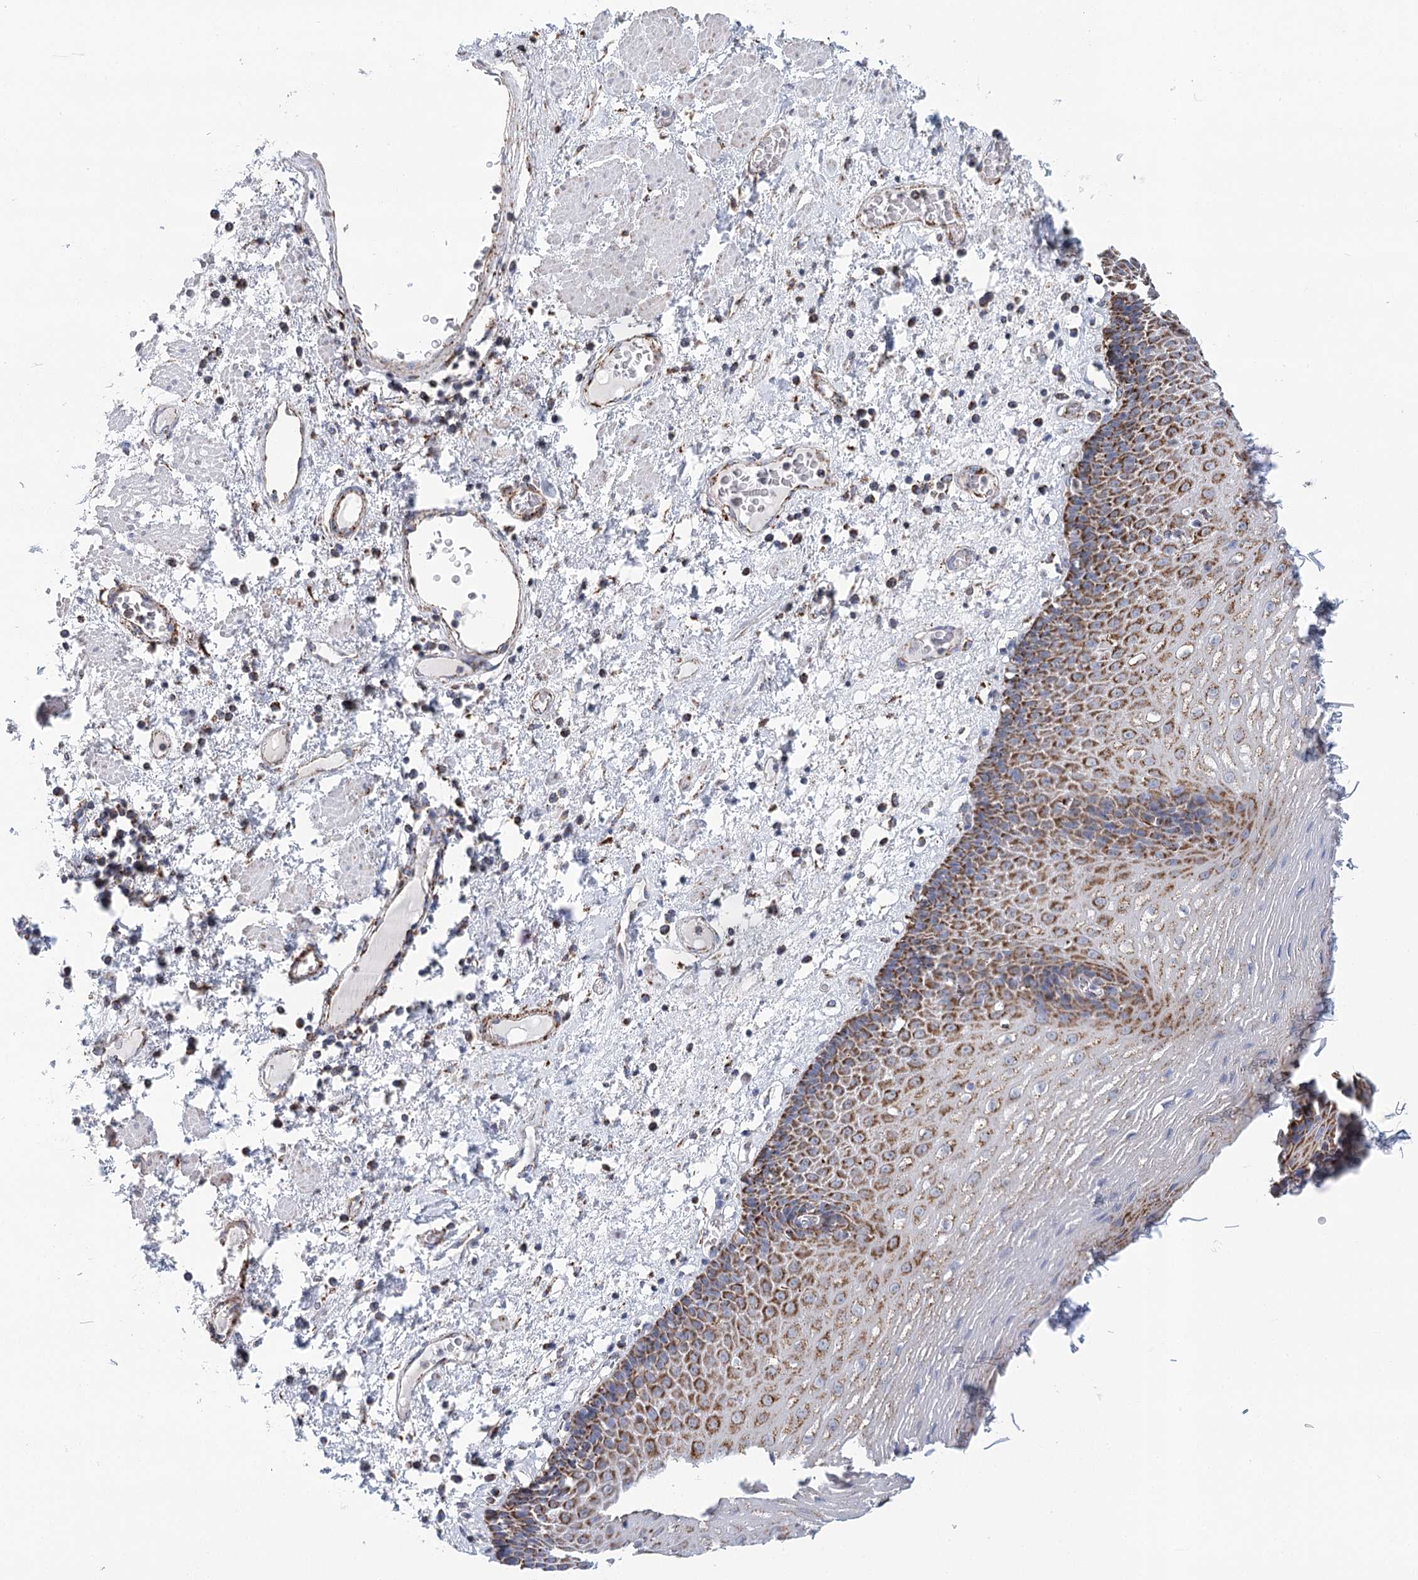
{"staining": {"intensity": "strong", "quantity": ">75%", "location": "cytoplasmic/membranous"}, "tissue": "esophagus", "cell_type": "Squamous epithelial cells", "image_type": "normal", "snomed": [{"axis": "morphology", "description": "Normal tissue, NOS"}, {"axis": "morphology", "description": "Adenocarcinoma, NOS"}, {"axis": "topography", "description": "Esophagus"}], "caption": "Immunohistochemical staining of unremarkable human esophagus shows >75% levels of strong cytoplasmic/membranous protein staining in about >75% of squamous epithelial cells. (DAB (3,3'-diaminobenzidine) IHC with brightfield microscopy, high magnification).", "gene": "LSS", "patient": {"sex": "male", "age": 62}}